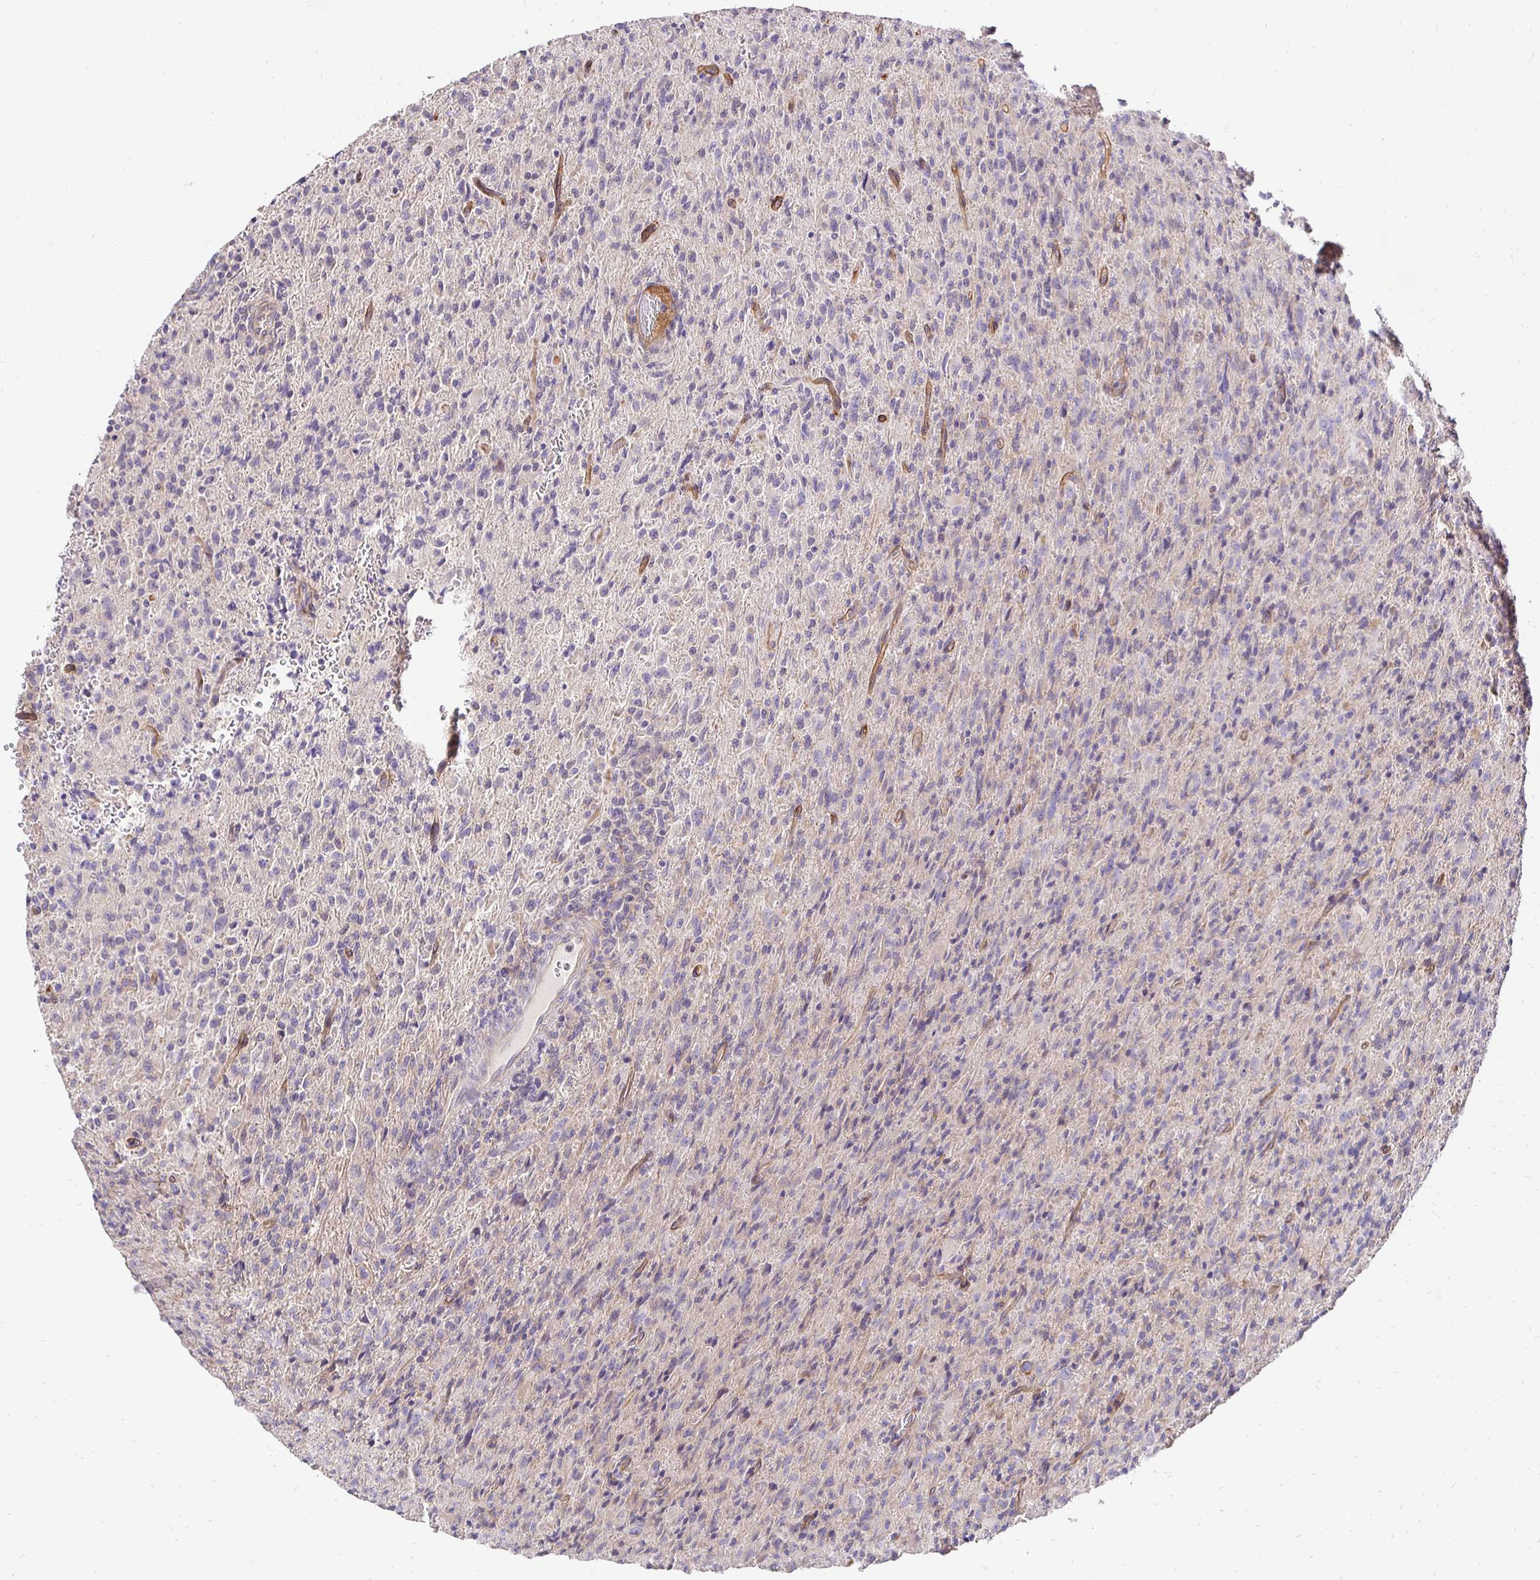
{"staining": {"intensity": "negative", "quantity": "none", "location": "none"}, "tissue": "glioma", "cell_type": "Tumor cells", "image_type": "cancer", "snomed": [{"axis": "morphology", "description": "Glioma, malignant, High grade"}, {"axis": "topography", "description": "Brain"}], "caption": "The photomicrograph shows no staining of tumor cells in glioma. Brightfield microscopy of immunohistochemistry (IHC) stained with DAB (brown) and hematoxylin (blue), captured at high magnification.", "gene": "SLC9A1", "patient": {"sex": "male", "age": 68}}